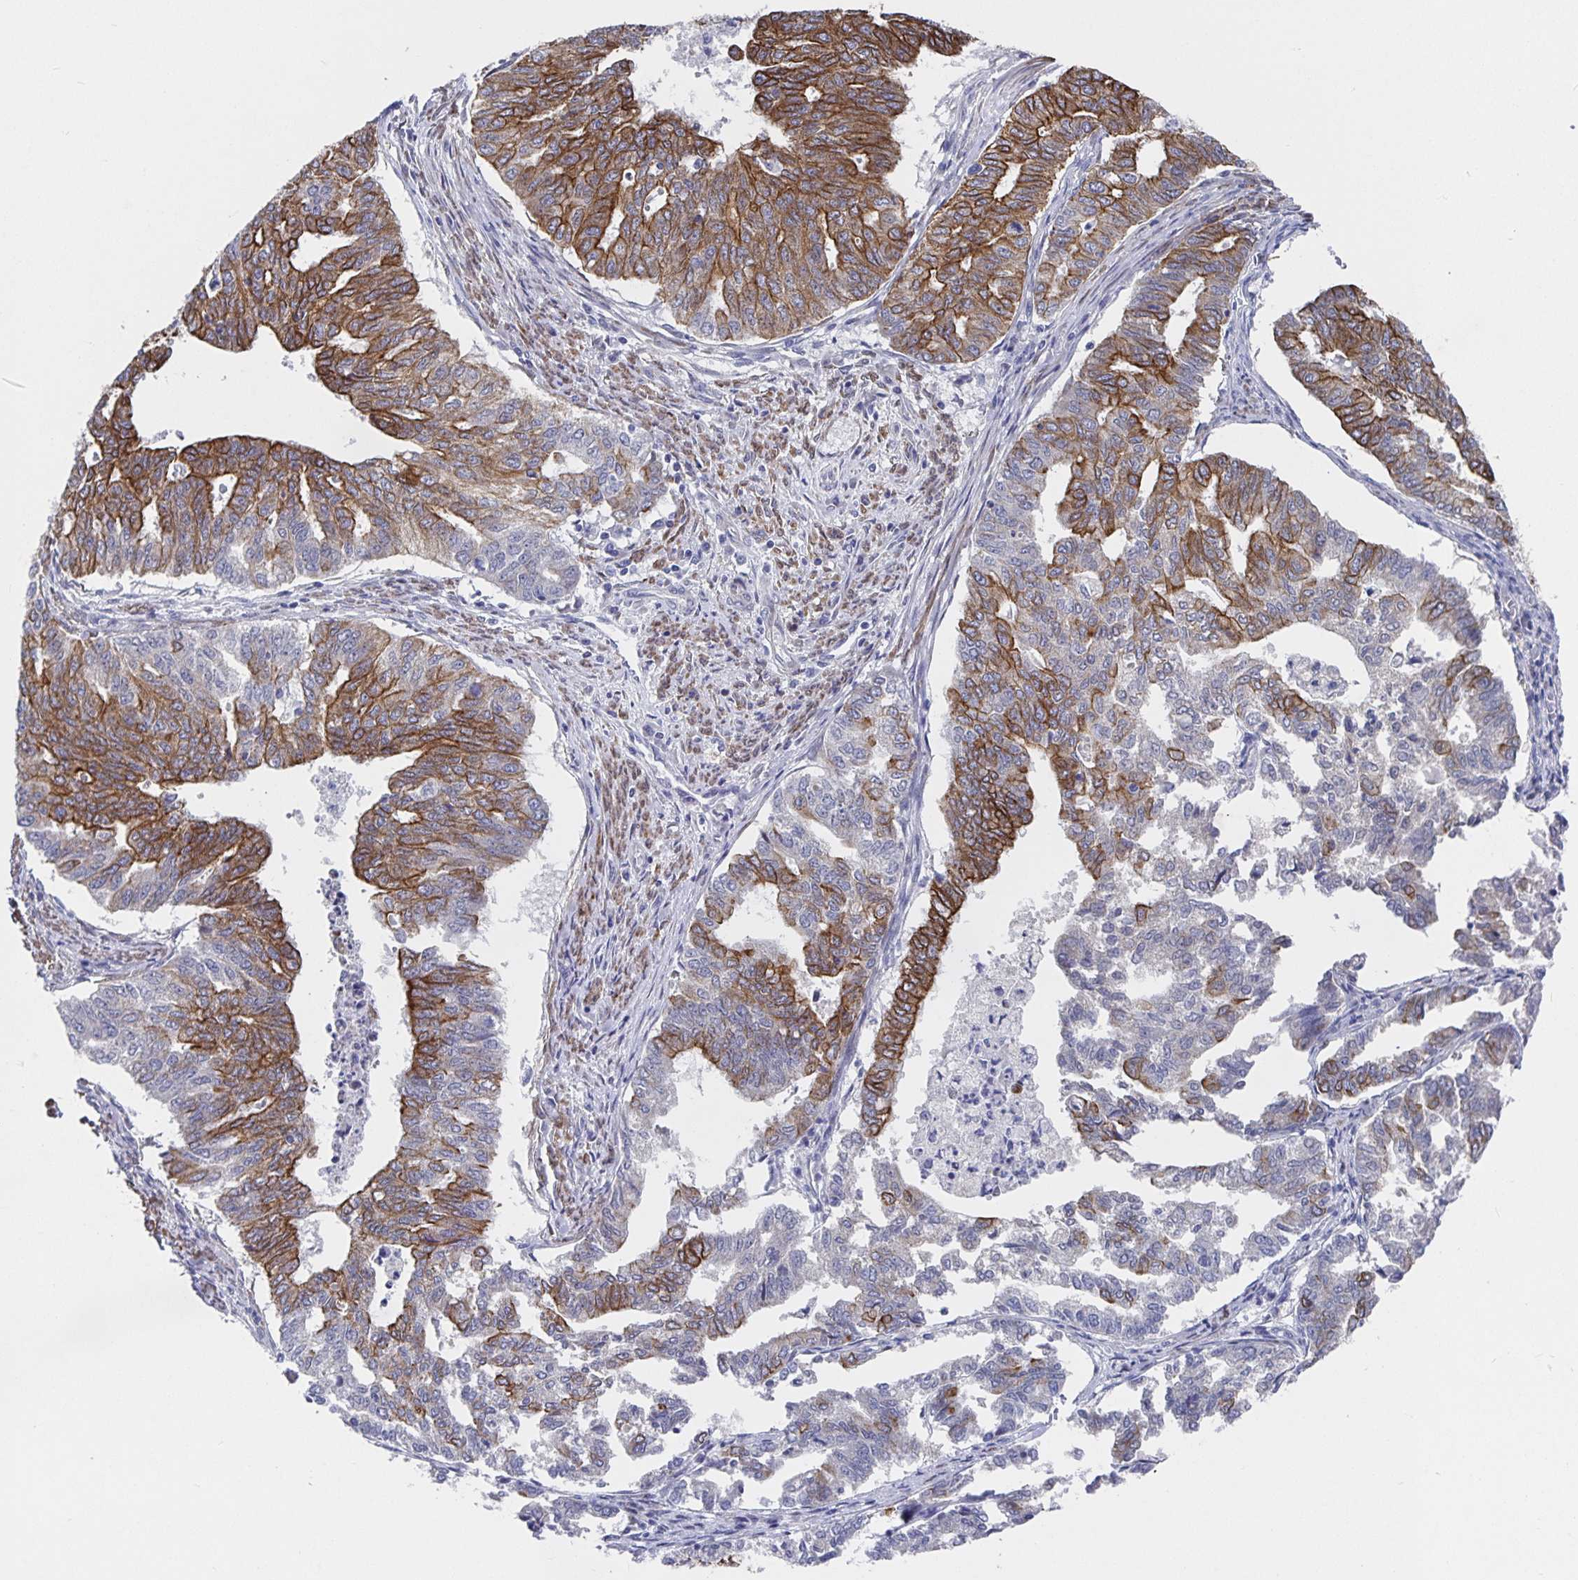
{"staining": {"intensity": "strong", "quantity": "<25%", "location": "cytoplasmic/membranous"}, "tissue": "endometrial cancer", "cell_type": "Tumor cells", "image_type": "cancer", "snomed": [{"axis": "morphology", "description": "Adenocarcinoma, NOS"}, {"axis": "topography", "description": "Endometrium"}], "caption": "The image reveals immunohistochemical staining of endometrial cancer. There is strong cytoplasmic/membranous positivity is seen in about <25% of tumor cells. Immunohistochemistry (ihc) stains the protein of interest in brown and the nuclei are stained blue.", "gene": "ZIK1", "patient": {"sex": "female", "age": 79}}